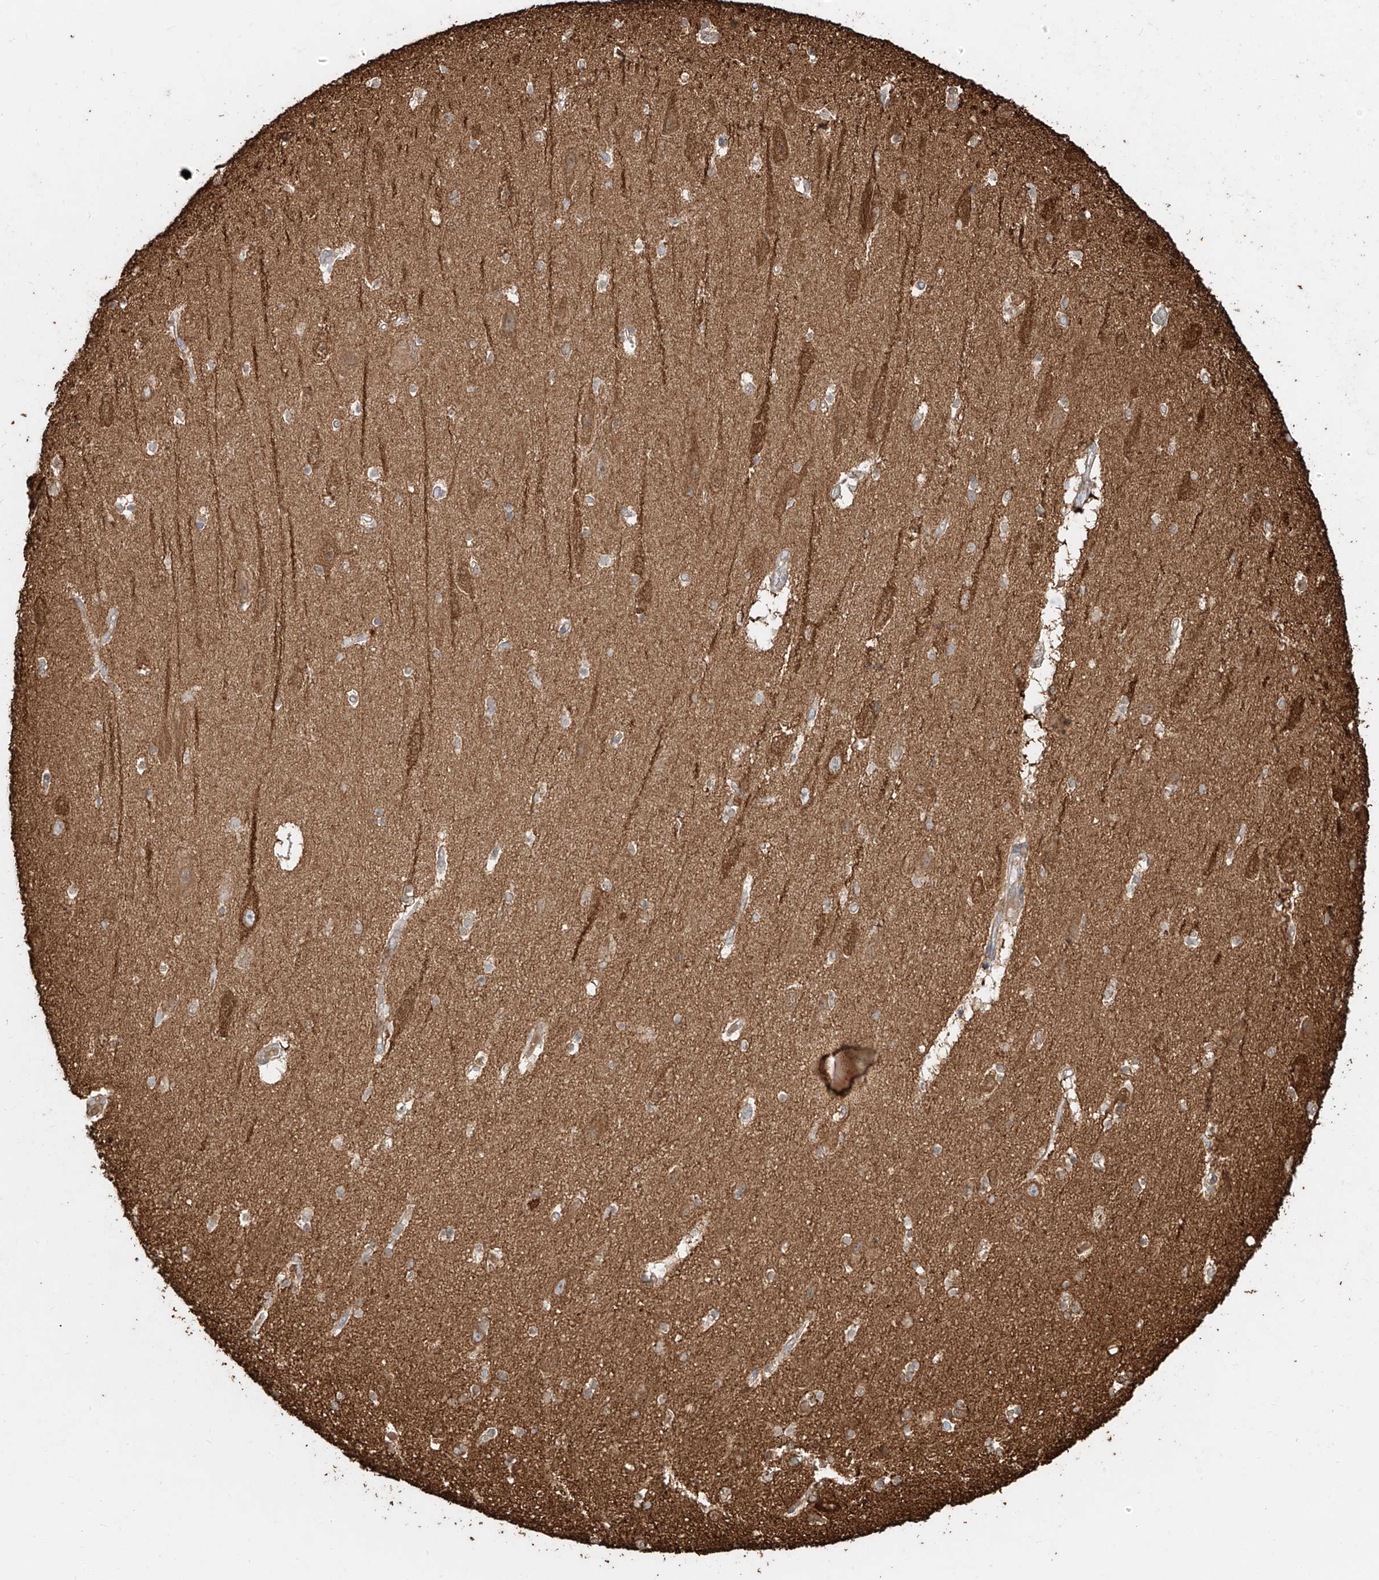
{"staining": {"intensity": "moderate", "quantity": "25%-75%", "location": "cytoplasmic/membranous"}, "tissue": "hippocampus", "cell_type": "Glial cells", "image_type": "normal", "snomed": [{"axis": "morphology", "description": "Normal tissue, NOS"}, {"axis": "topography", "description": "Hippocampus"}], "caption": "DAB (3,3'-diaminobenzidine) immunohistochemical staining of unremarkable human hippocampus exhibits moderate cytoplasmic/membranous protein positivity in about 25%-75% of glial cells.", "gene": "EFNB1", "patient": {"sex": "female", "age": 54}}